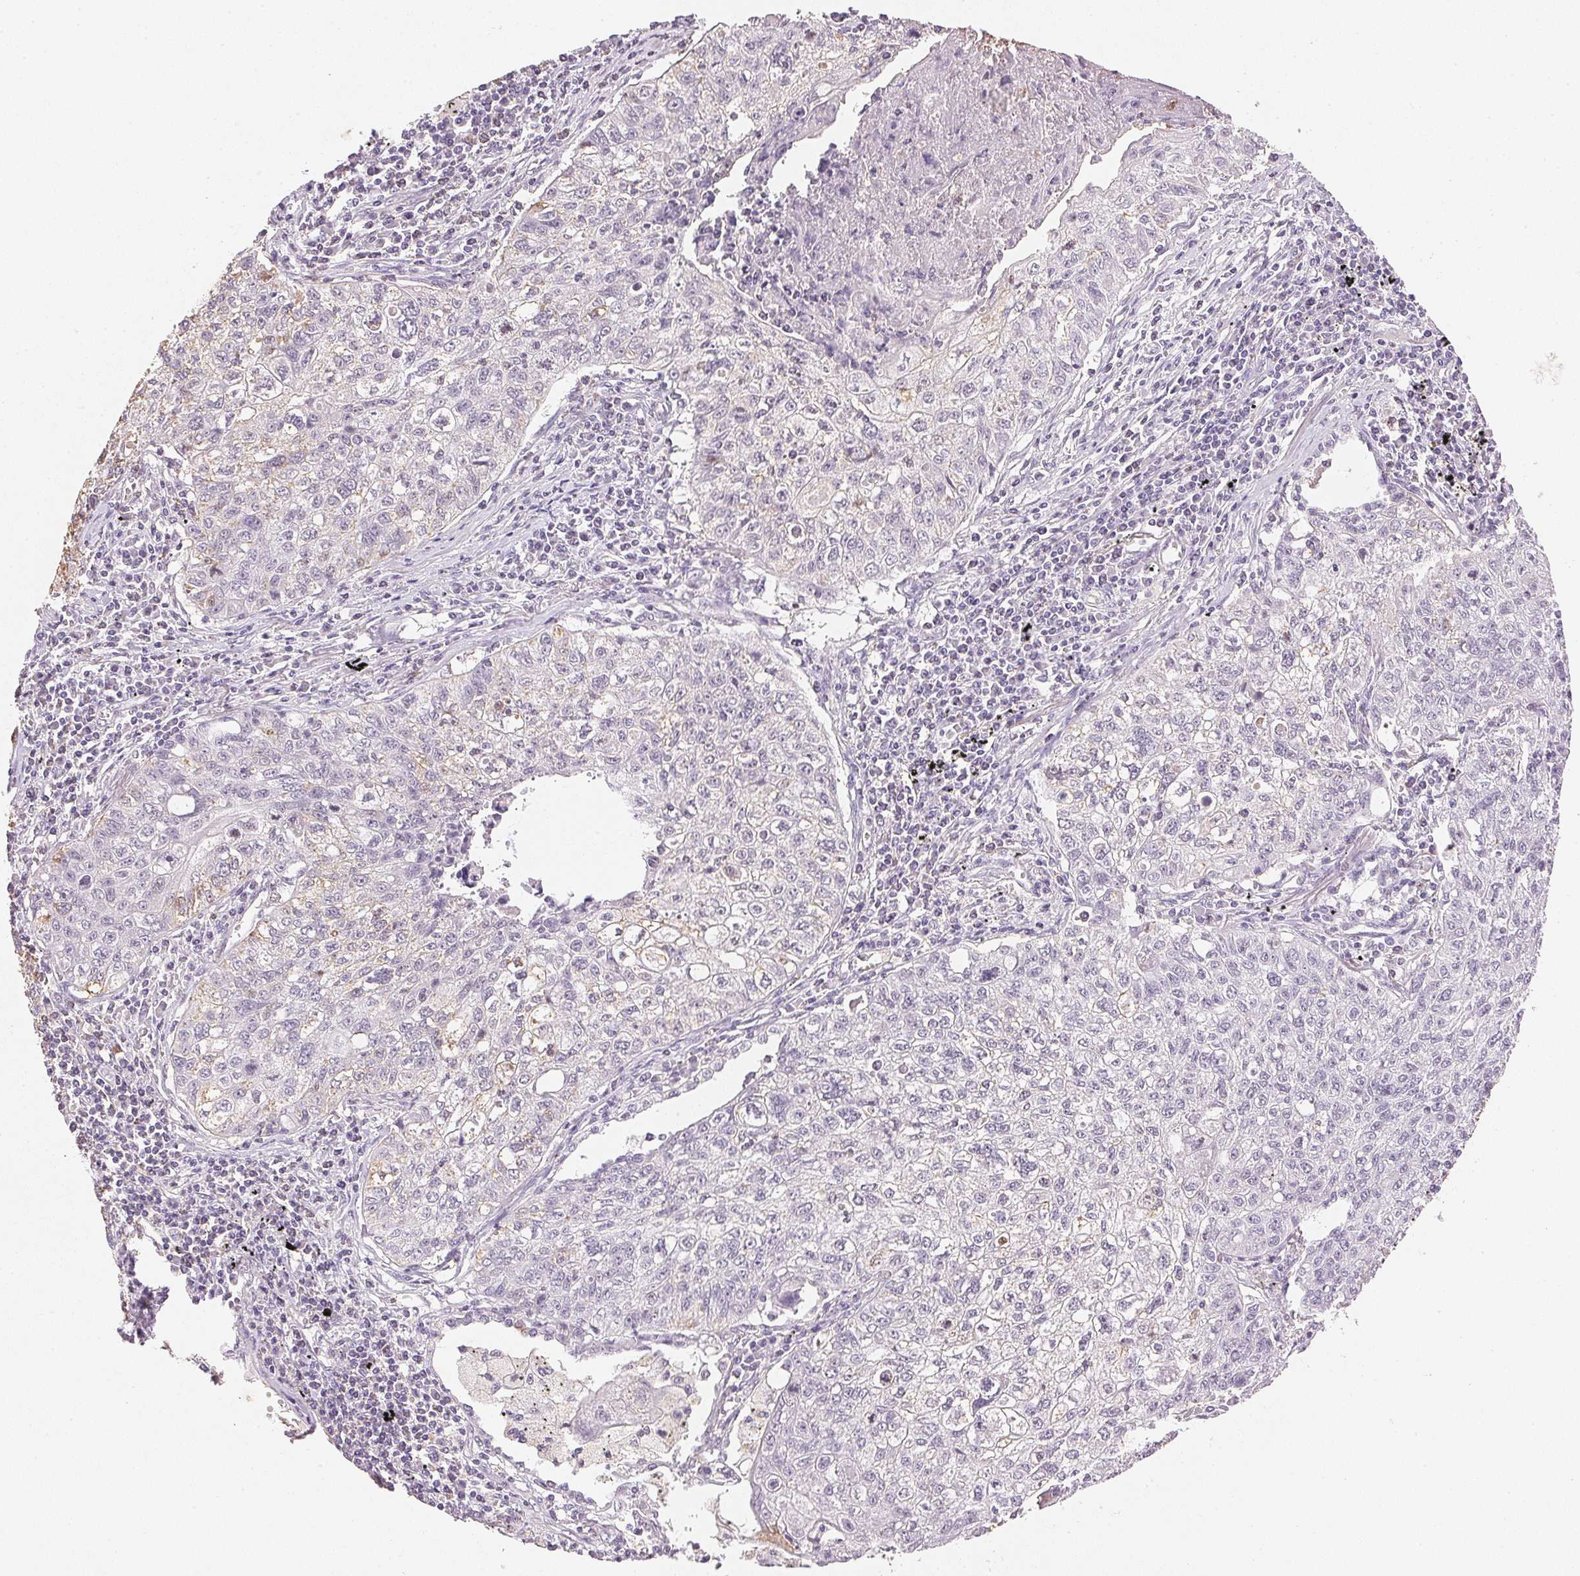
{"staining": {"intensity": "negative", "quantity": "none", "location": "none"}, "tissue": "lung cancer", "cell_type": "Tumor cells", "image_type": "cancer", "snomed": [{"axis": "morphology", "description": "Normal morphology"}, {"axis": "morphology", "description": "Aneuploidy"}, {"axis": "morphology", "description": "Squamous cell carcinoma, NOS"}, {"axis": "topography", "description": "Lymph node"}, {"axis": "topography", "description": "Lung"}], "caption": "DAB (3,3'-diaminobenzidine) immunohistochemical staining of human aneuploidy (lung) displays no significant positivity in tumor cells.", "gene": "SMTN", "patient": {"sex": "female", "age": 76}}